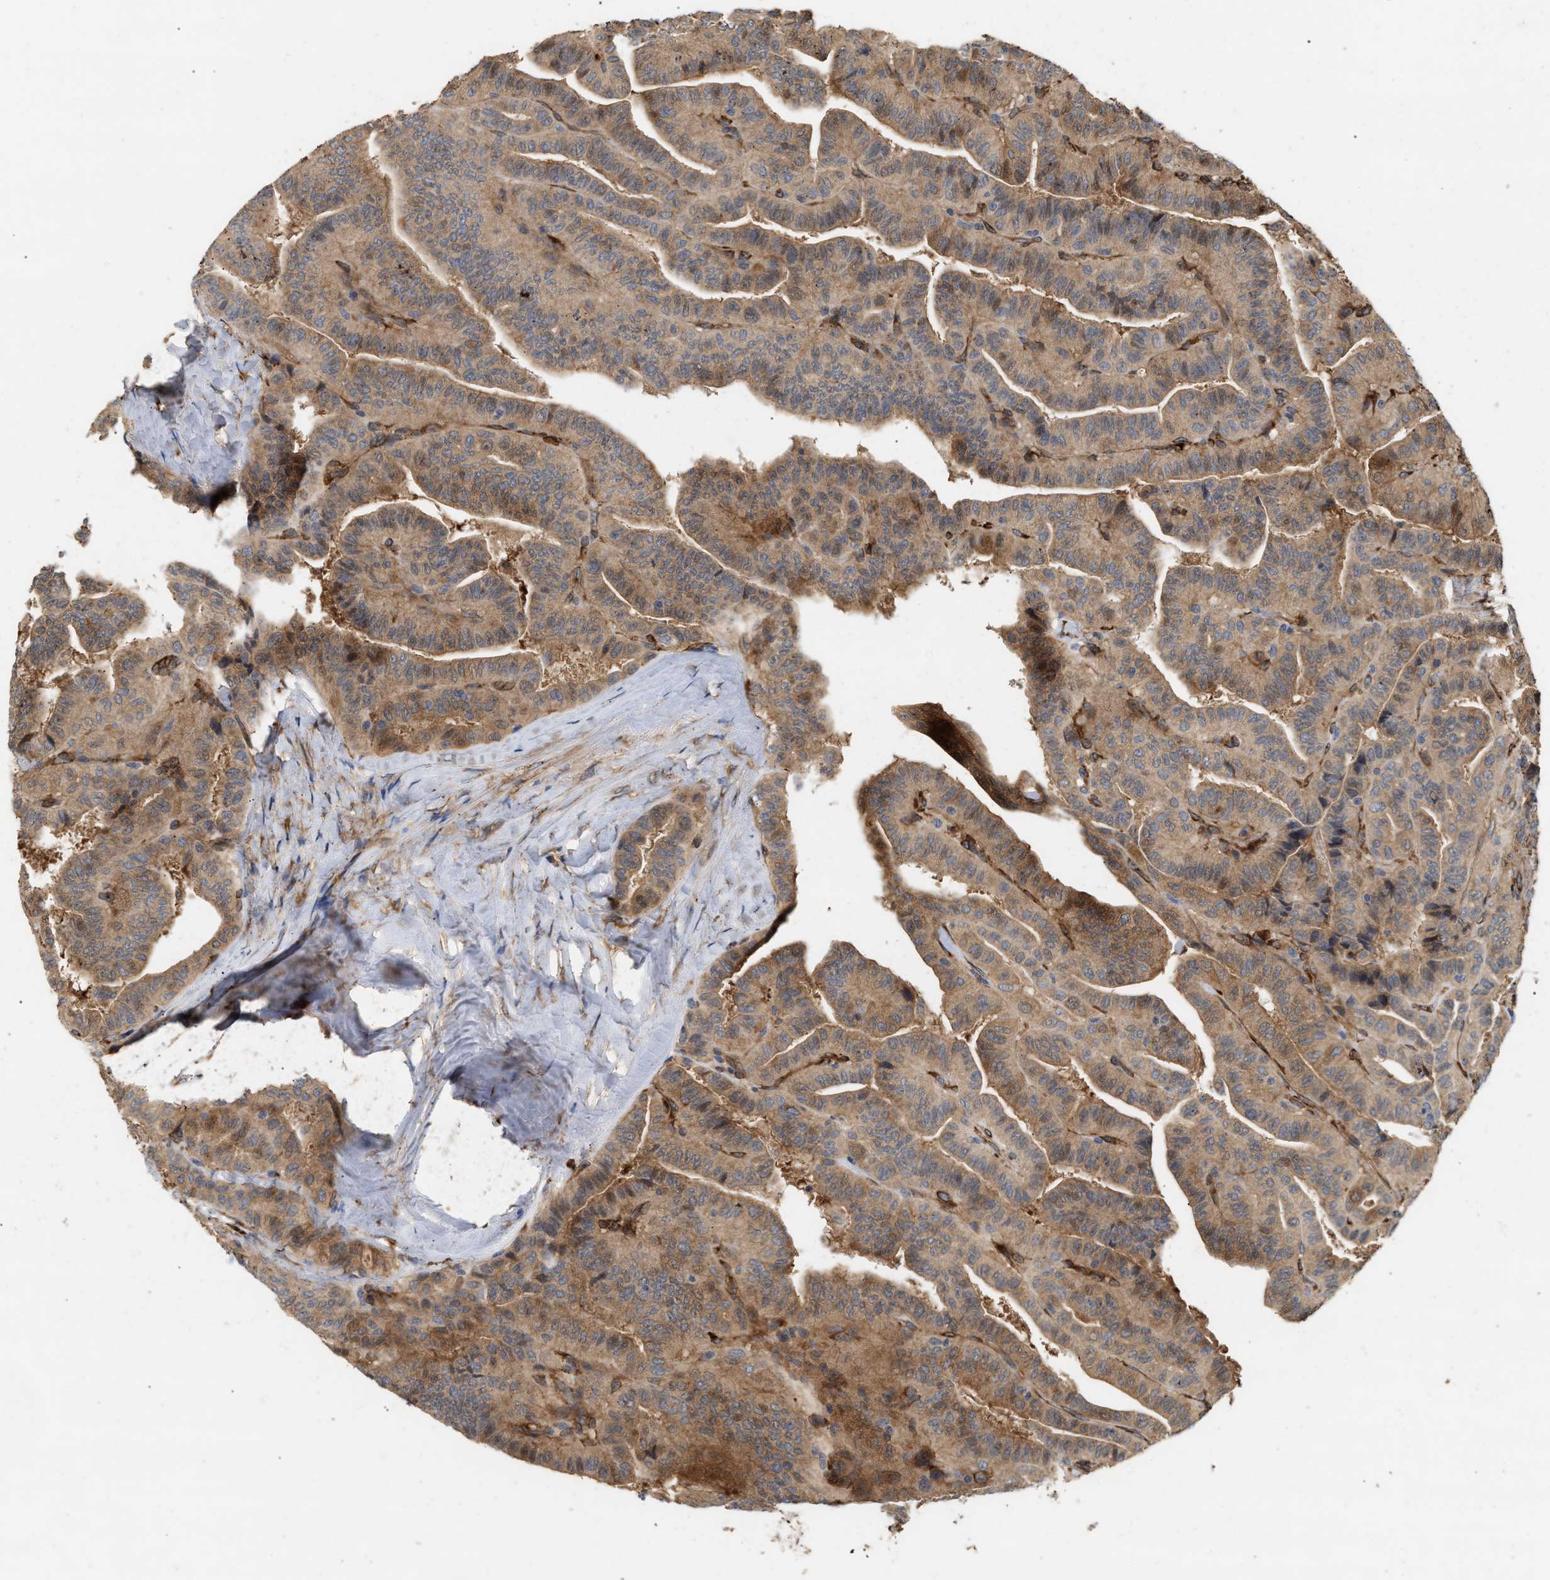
{"staining": {"intensity": "moderate", "quantity": ">75%", "location": "cytoplasmic/membranous"}, "tissue": "thyroid cancer", "cell_type": "Tumor cells", "image_type": "cancer", "snomed": [{"axis": "morphology", "description": "Papillary adenocarcinoma, NOS"}, {"axis": "topography", "description": "Thyroid gland"}], "caption": "Protein analysis of thyroid cancer (papillary adenocarcinoma) tissue exhibits moderate cytoplasmic/membranous staining in approximately >75% of tumor cells.", "gene": "PLCD1", "patient": {"sex": "male", "age": 77}}